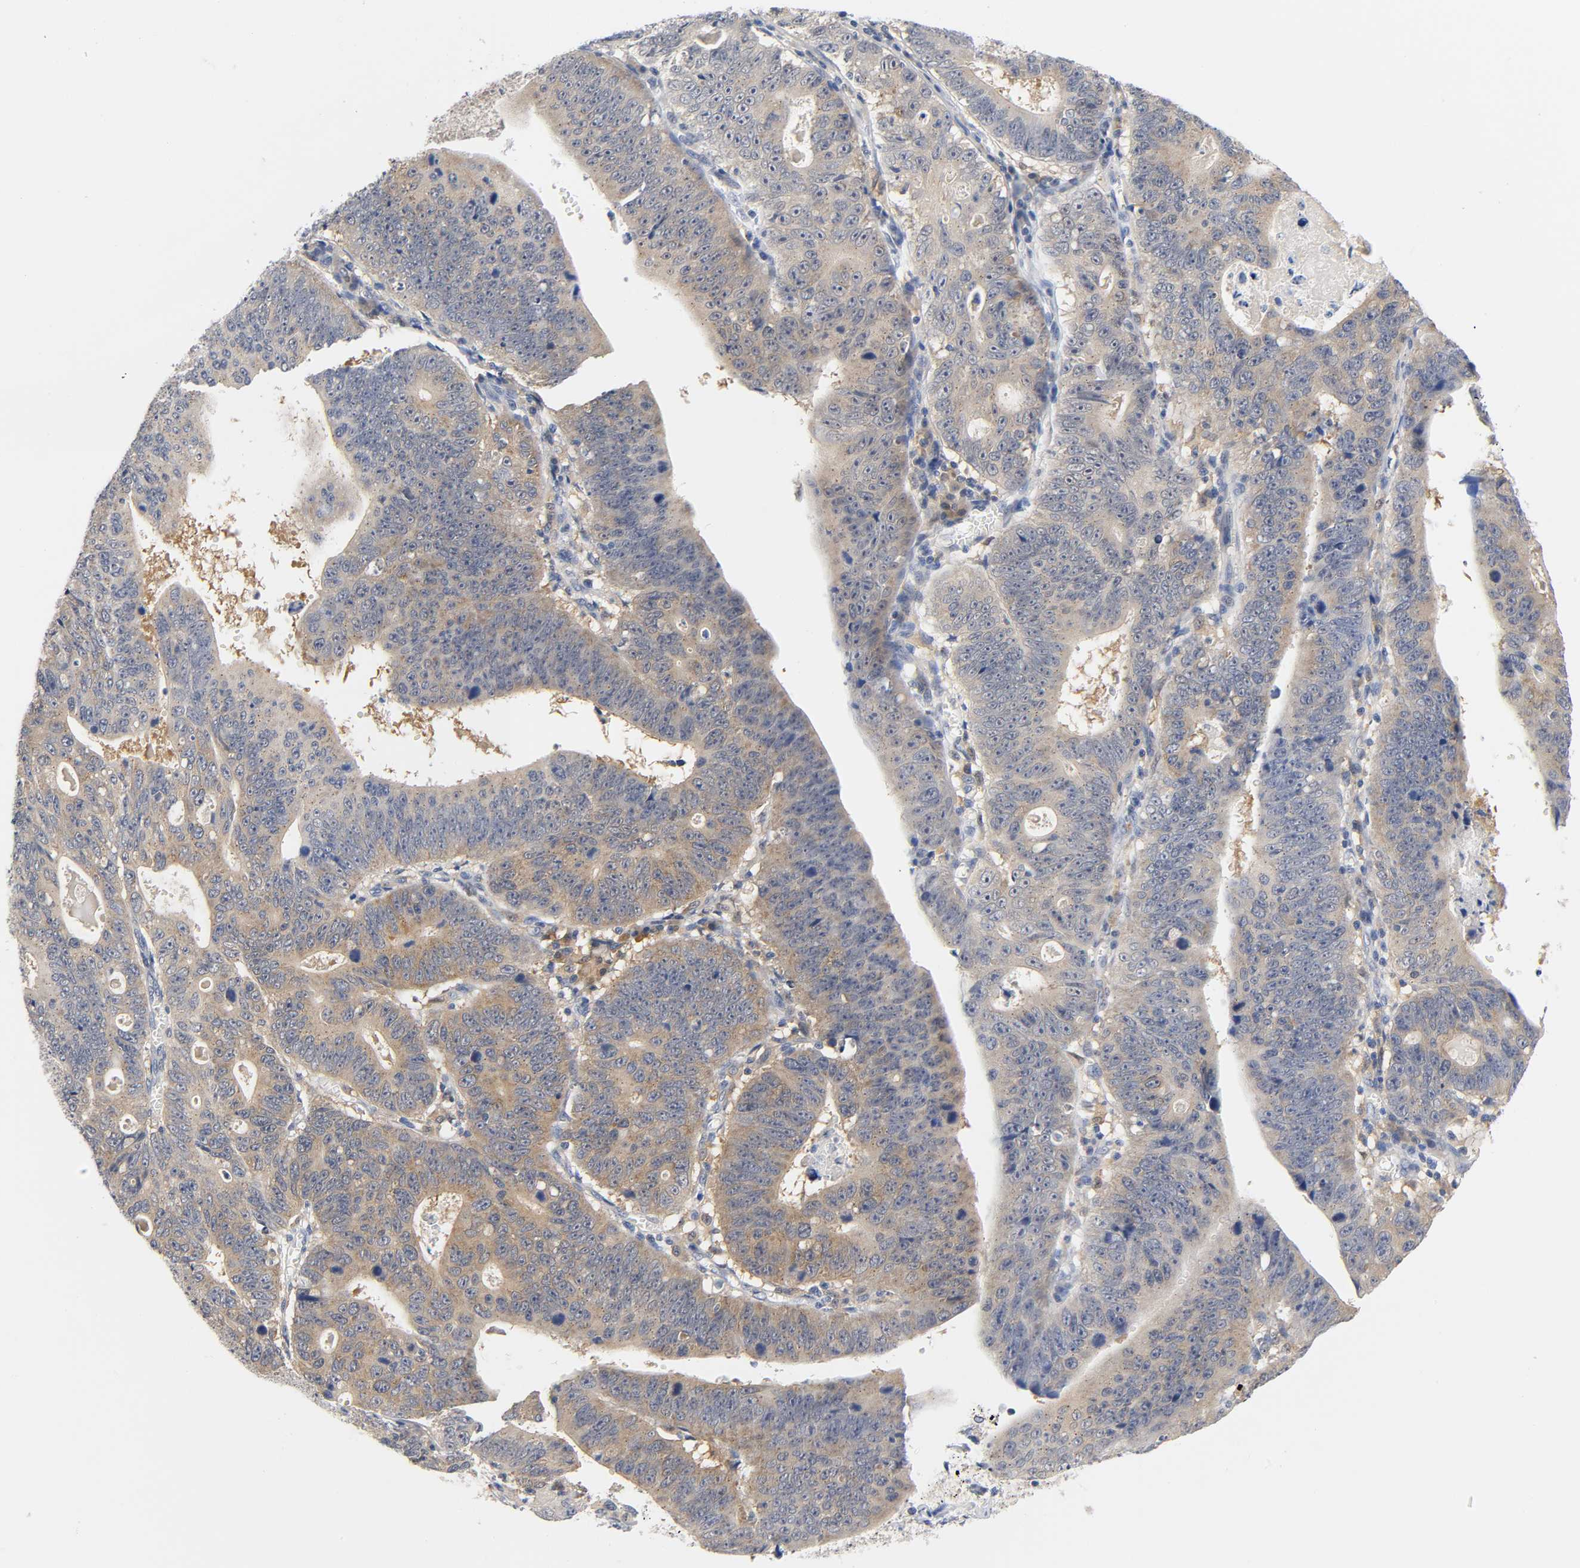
{"staining": {"intensity": "weak", "quantity": ">75%", "location": "cytoplasmic/membranous"}, "tissue": "stomach cancer", "cell_type": "Tumor cells", "image_type": "cancer", "snomed": [{"axis": "morphology", "description": "Adenocarcinoma, NOS"}, {"axis": "topography", "description": "Stomach"}], "caption": "The immunohistochemical stain highlights weak cytoplasmic/membranous expression in tumor cells of adenocarcinoma (stomach) tissue. The staining was performed using DAB to visualize the protein expression in brown, while the nuclei were stained in blue with hematoxylin (Magnification: 20x).", "gene": "FYN", "patient": {"sex": "male", "age": 59}}